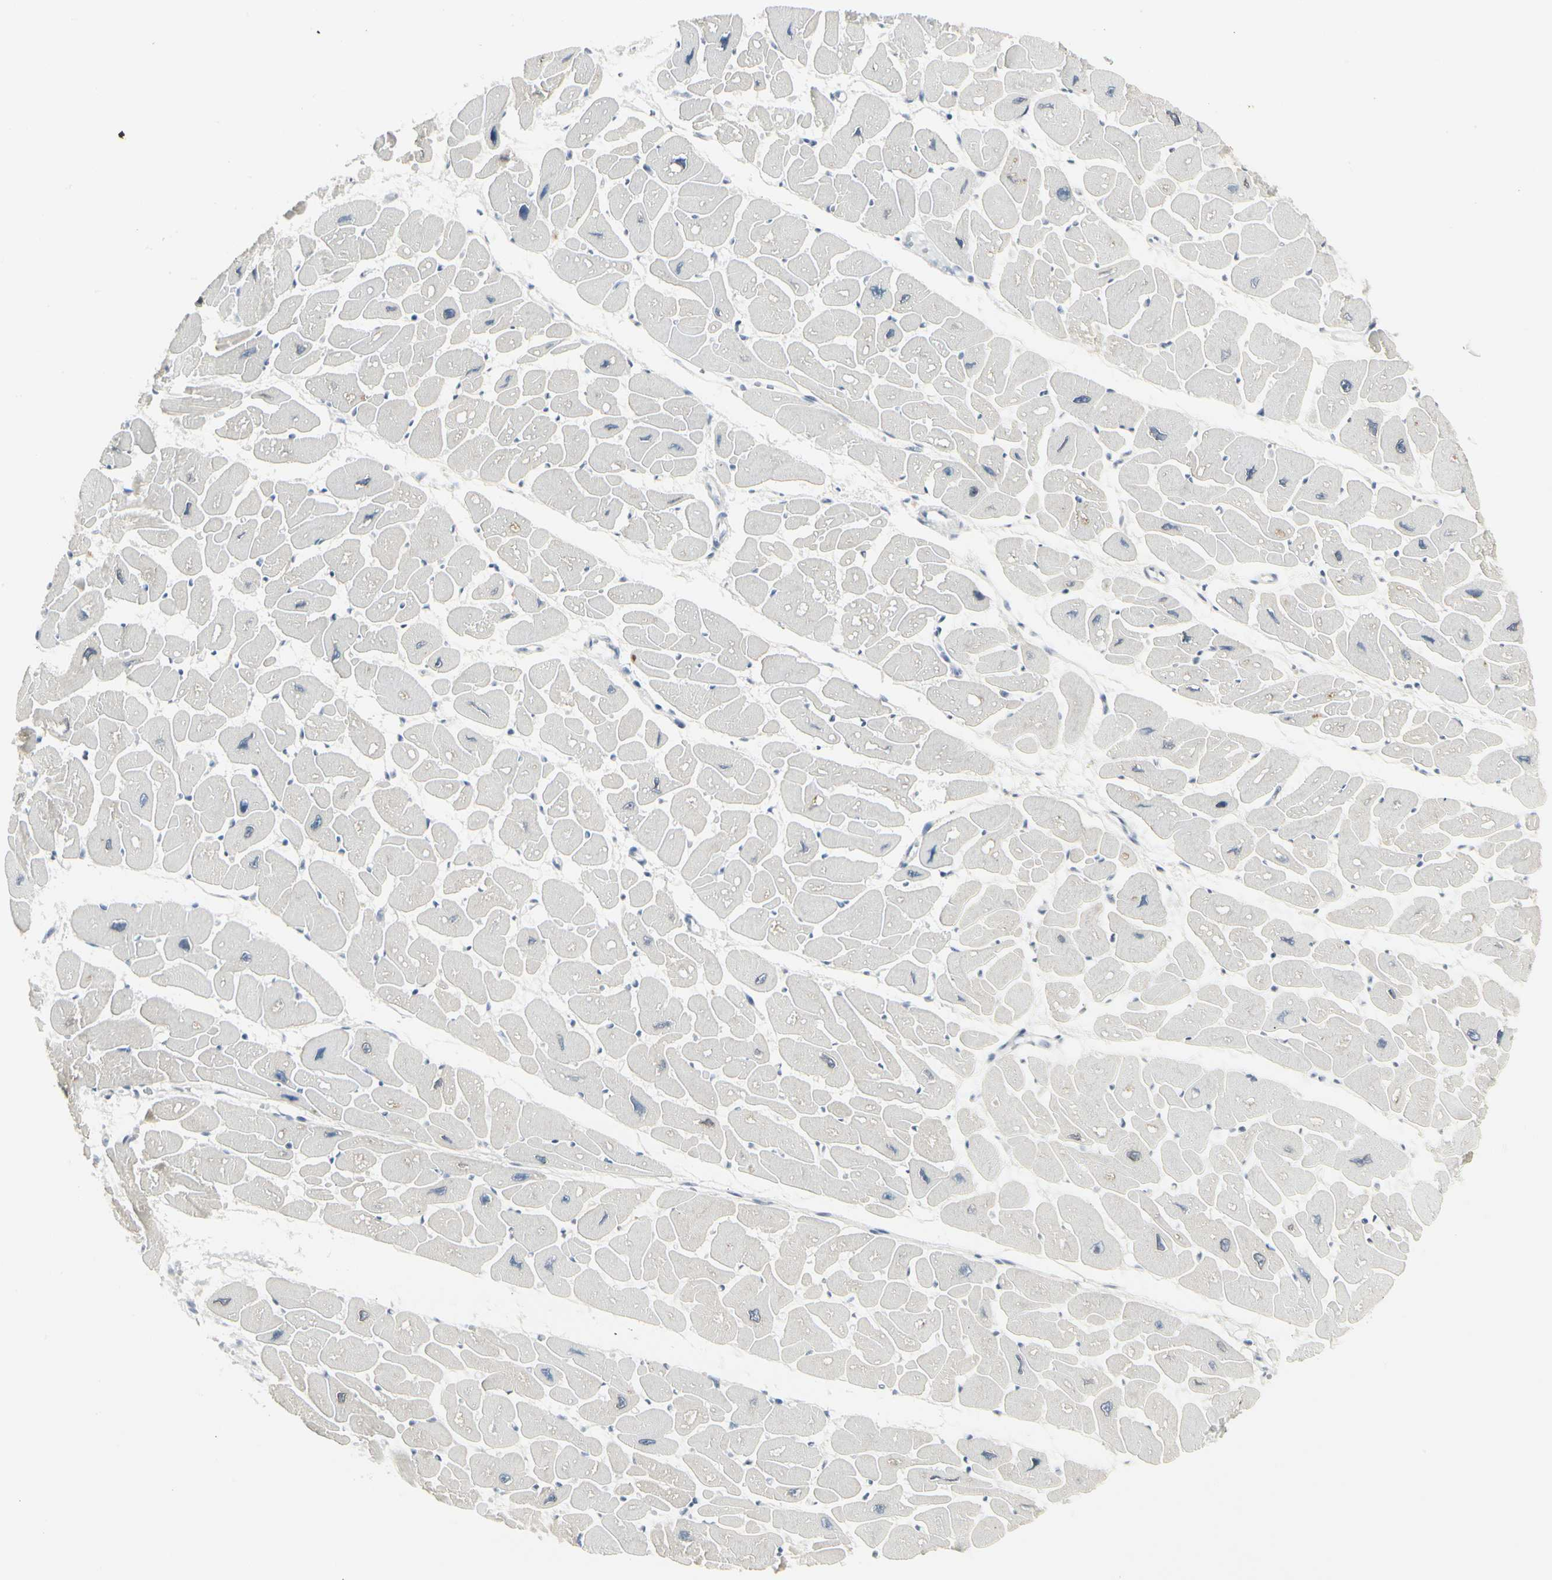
{"staining": {"intensity": "weak", "quantity": "<25%", "location": "nuclear"}, "tissue": "heart muscle", "cell_type": "Cardiomyocytes", "image_type": "normal", "snomed": [{"axis": "morphology", "description": "Normal tissue, NOS"}, {"axis": "topography", "description": "Heart"}], "caption": "This photomicrograph is of unremarkable heart muscle stained with immunohistochemistry to label a protein in brown with the nuclei are counter-stained blue. There is no positivity in cardiomyocytes. (DAB (3,3'-diaminobenzidine) immunohistochemistry visualized using brightfield microscopy, high magnification).", "gene": "ZBTB7B", "patient": {"sex": "female", "age": 54}}